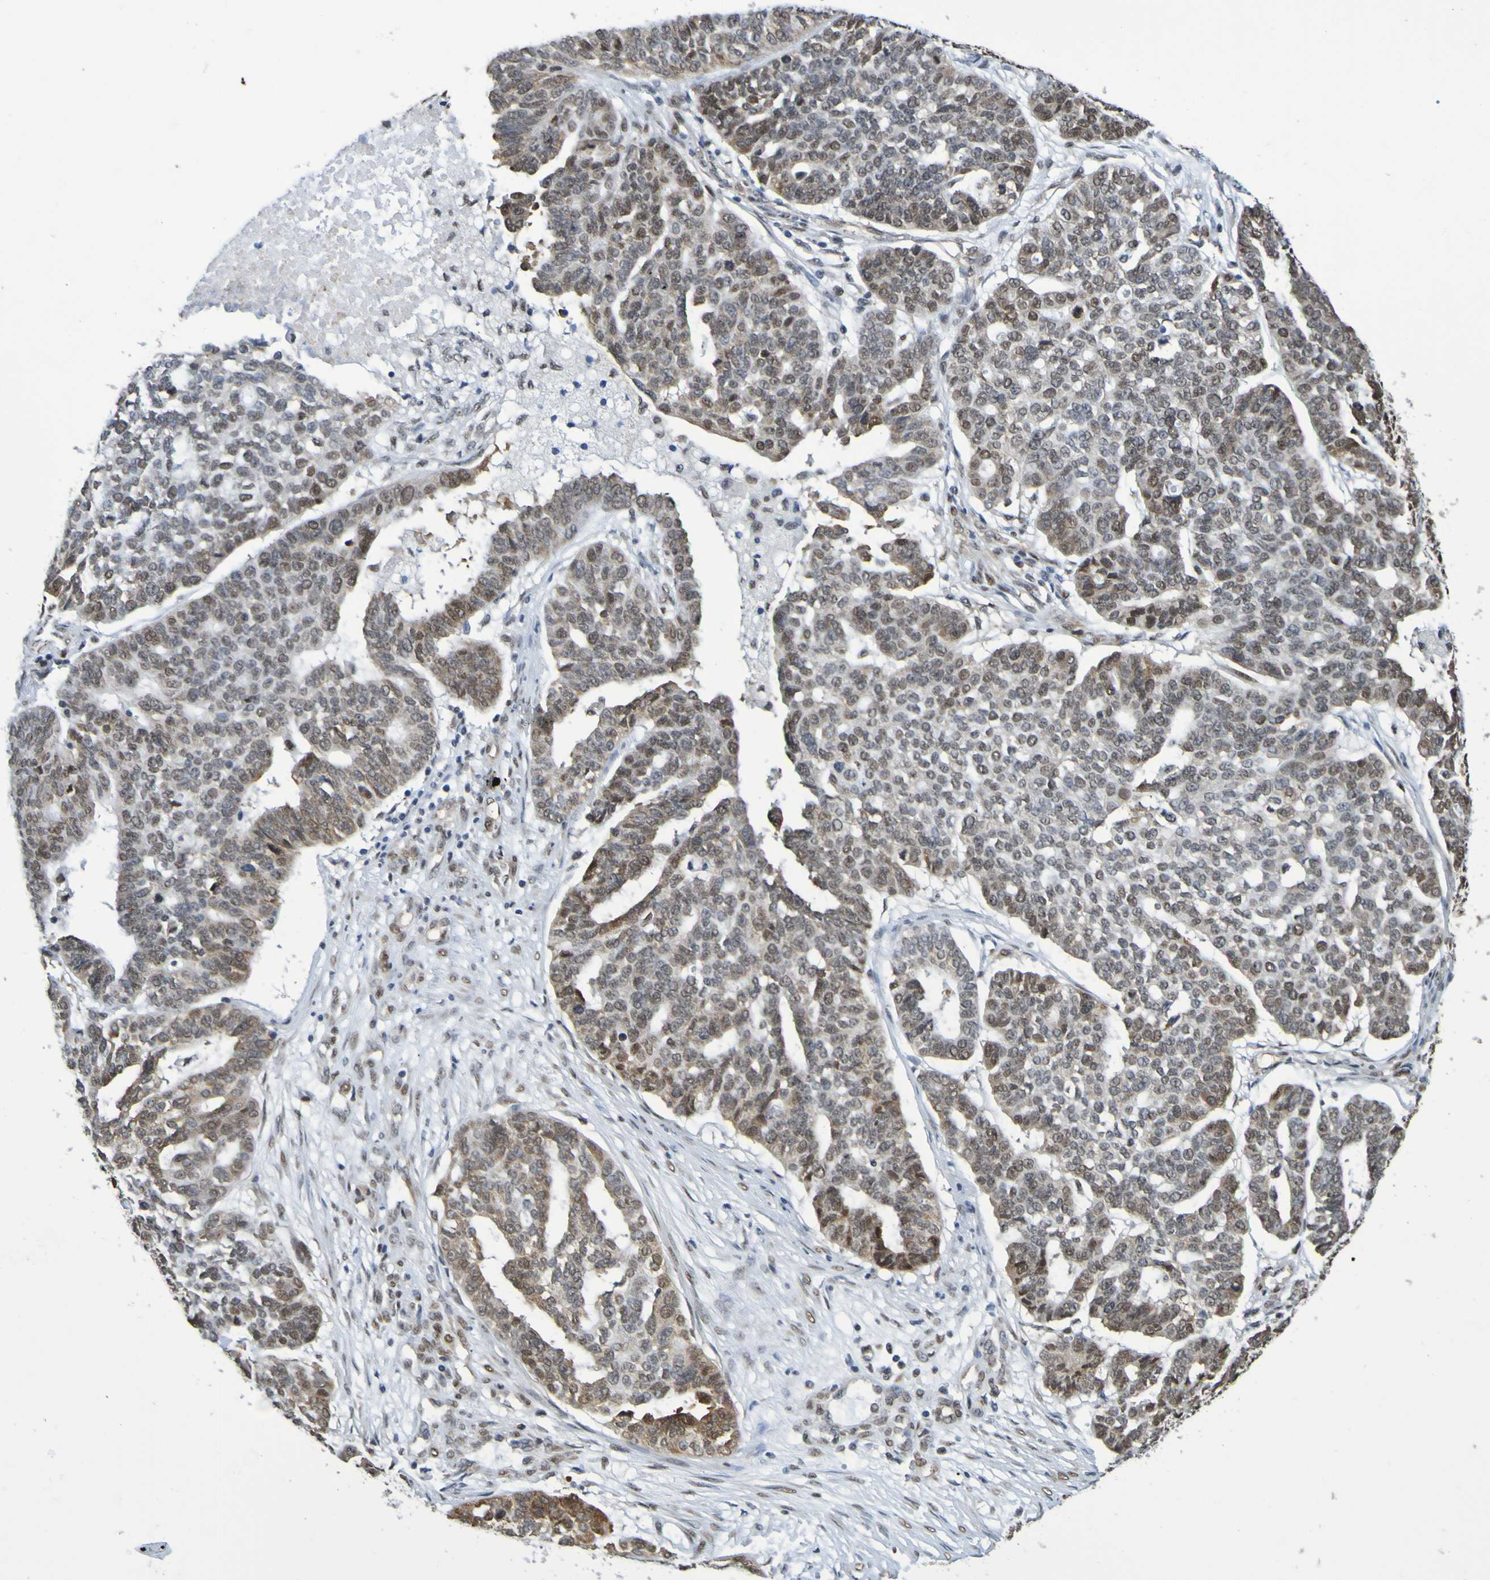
{"staining": {"intensity": "moderate", "quantity": ">75%", "location": "nuclear"}, "tissue": "ovarian cancer", "cell_type": "Tumor cells", "image_type": "cancer", "snomed": [{"axis": "morphology", "description": "Cystadenocarcinoma, serous, NOS"}, {"axis": "topography", "description": "Ovary"}], "caption": "A high-resolution histopathology image shows immunohistochemistry staining of ovarian cancer (serous cystadenocarcinoma), which displays moderate nuclear staining in approximately >75% of tumor cells. The staining is performed using DAB brown chromogen to label protein expression. The nuclei are counter-stained blue using hematoxylin.", "gene": "HDAC2", "patient": {"sex": "female", "age": 59}}